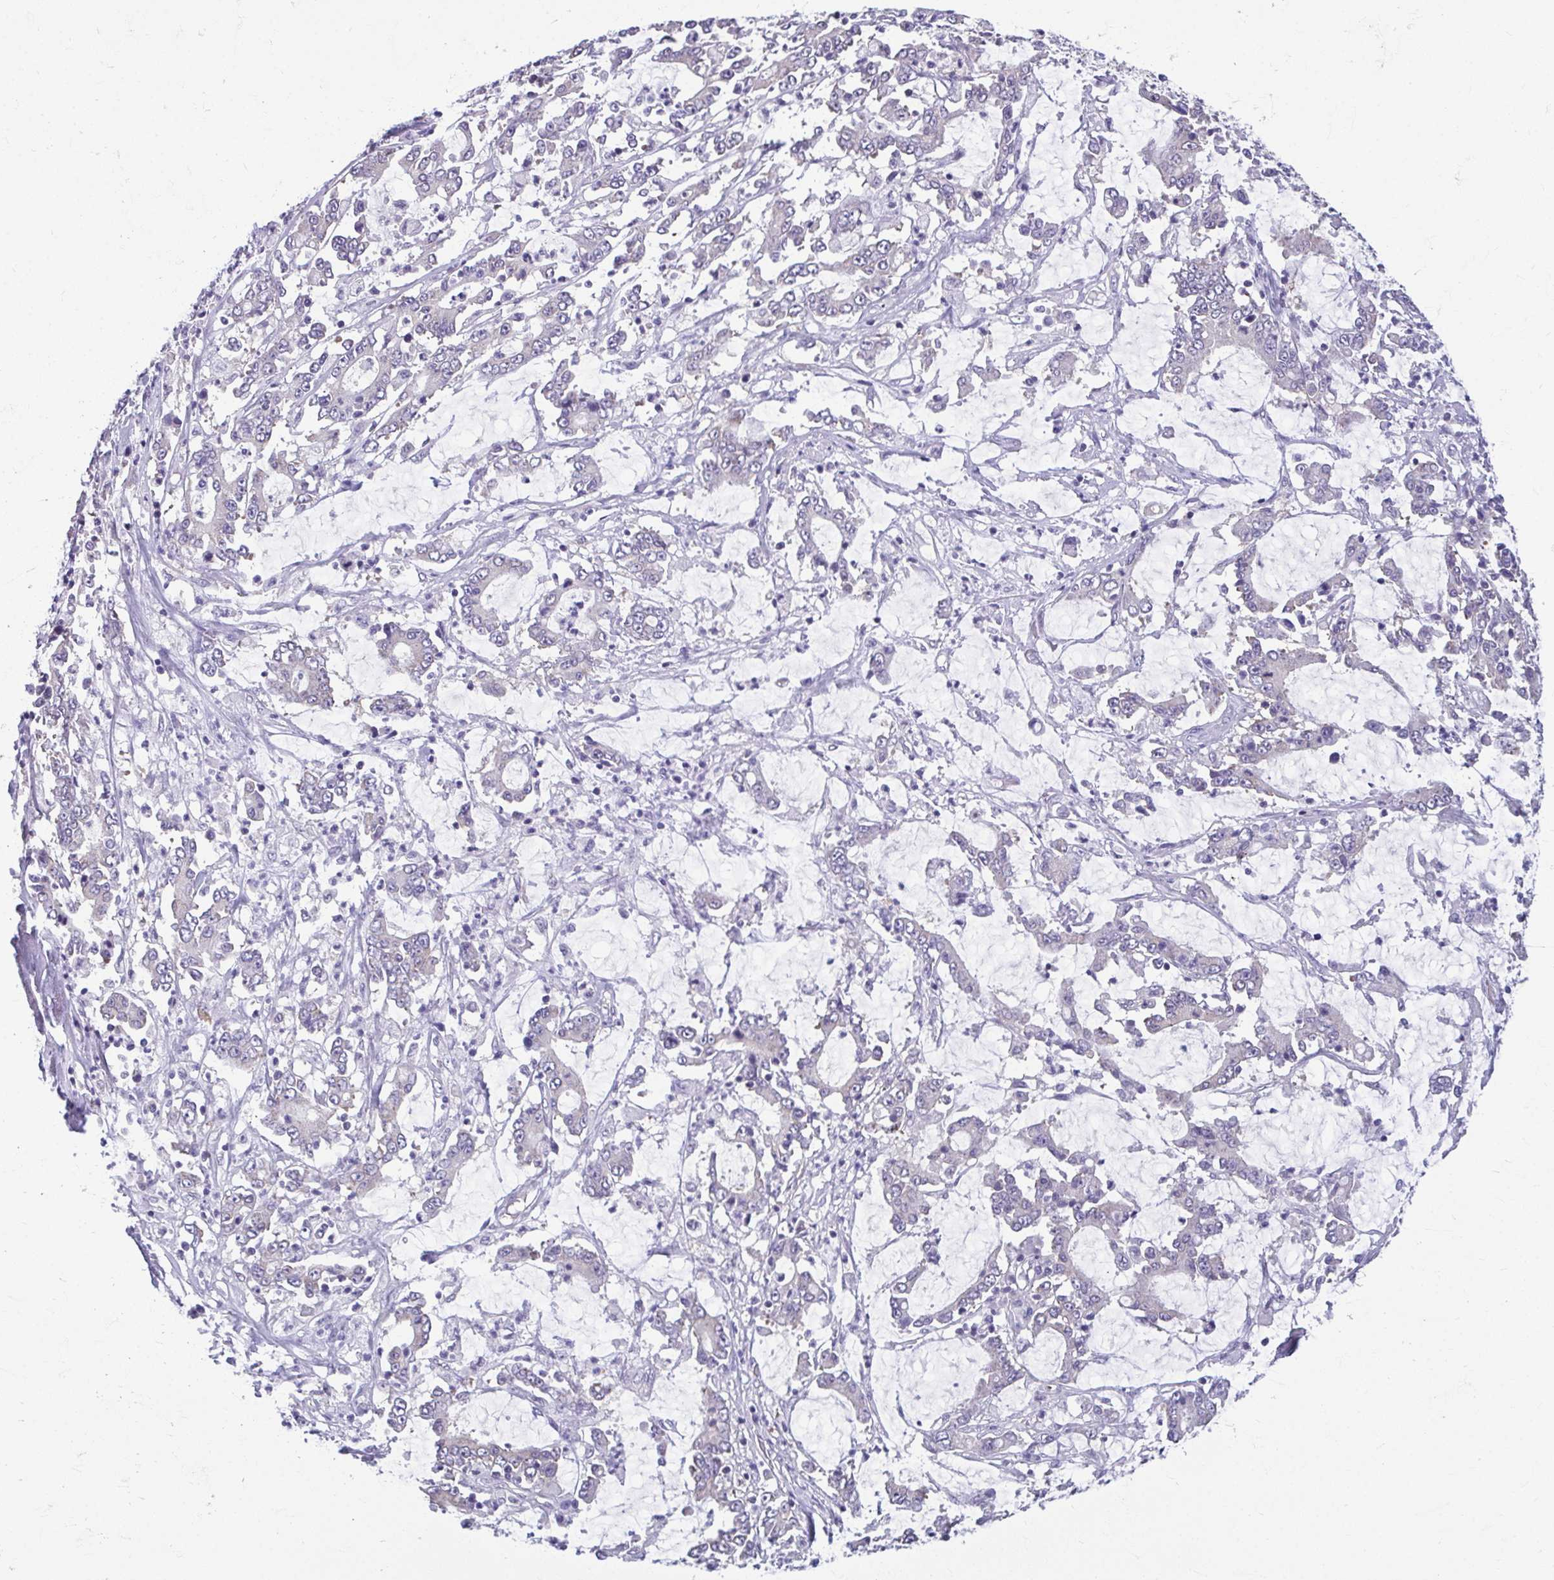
{"staining": {"intensity": "negative", "quantity": "none", "location": "none"}, "tissue": "stomach cancer", "cell_type": "Tumor cells", "image_type": "cancer", "snomed": [{"axis": "morphology", "description": "Adenocarcinoma, NOS"}, {"axis": "topography", "description": "Stomach, upper"}], "caption": "This is an immunohistochemistry (IHC) image of stomach adenocarcinoma. There is no expression in tumor cells.", "gene": "TMEM108", "patient": {"sex": "male", "age": 68}}